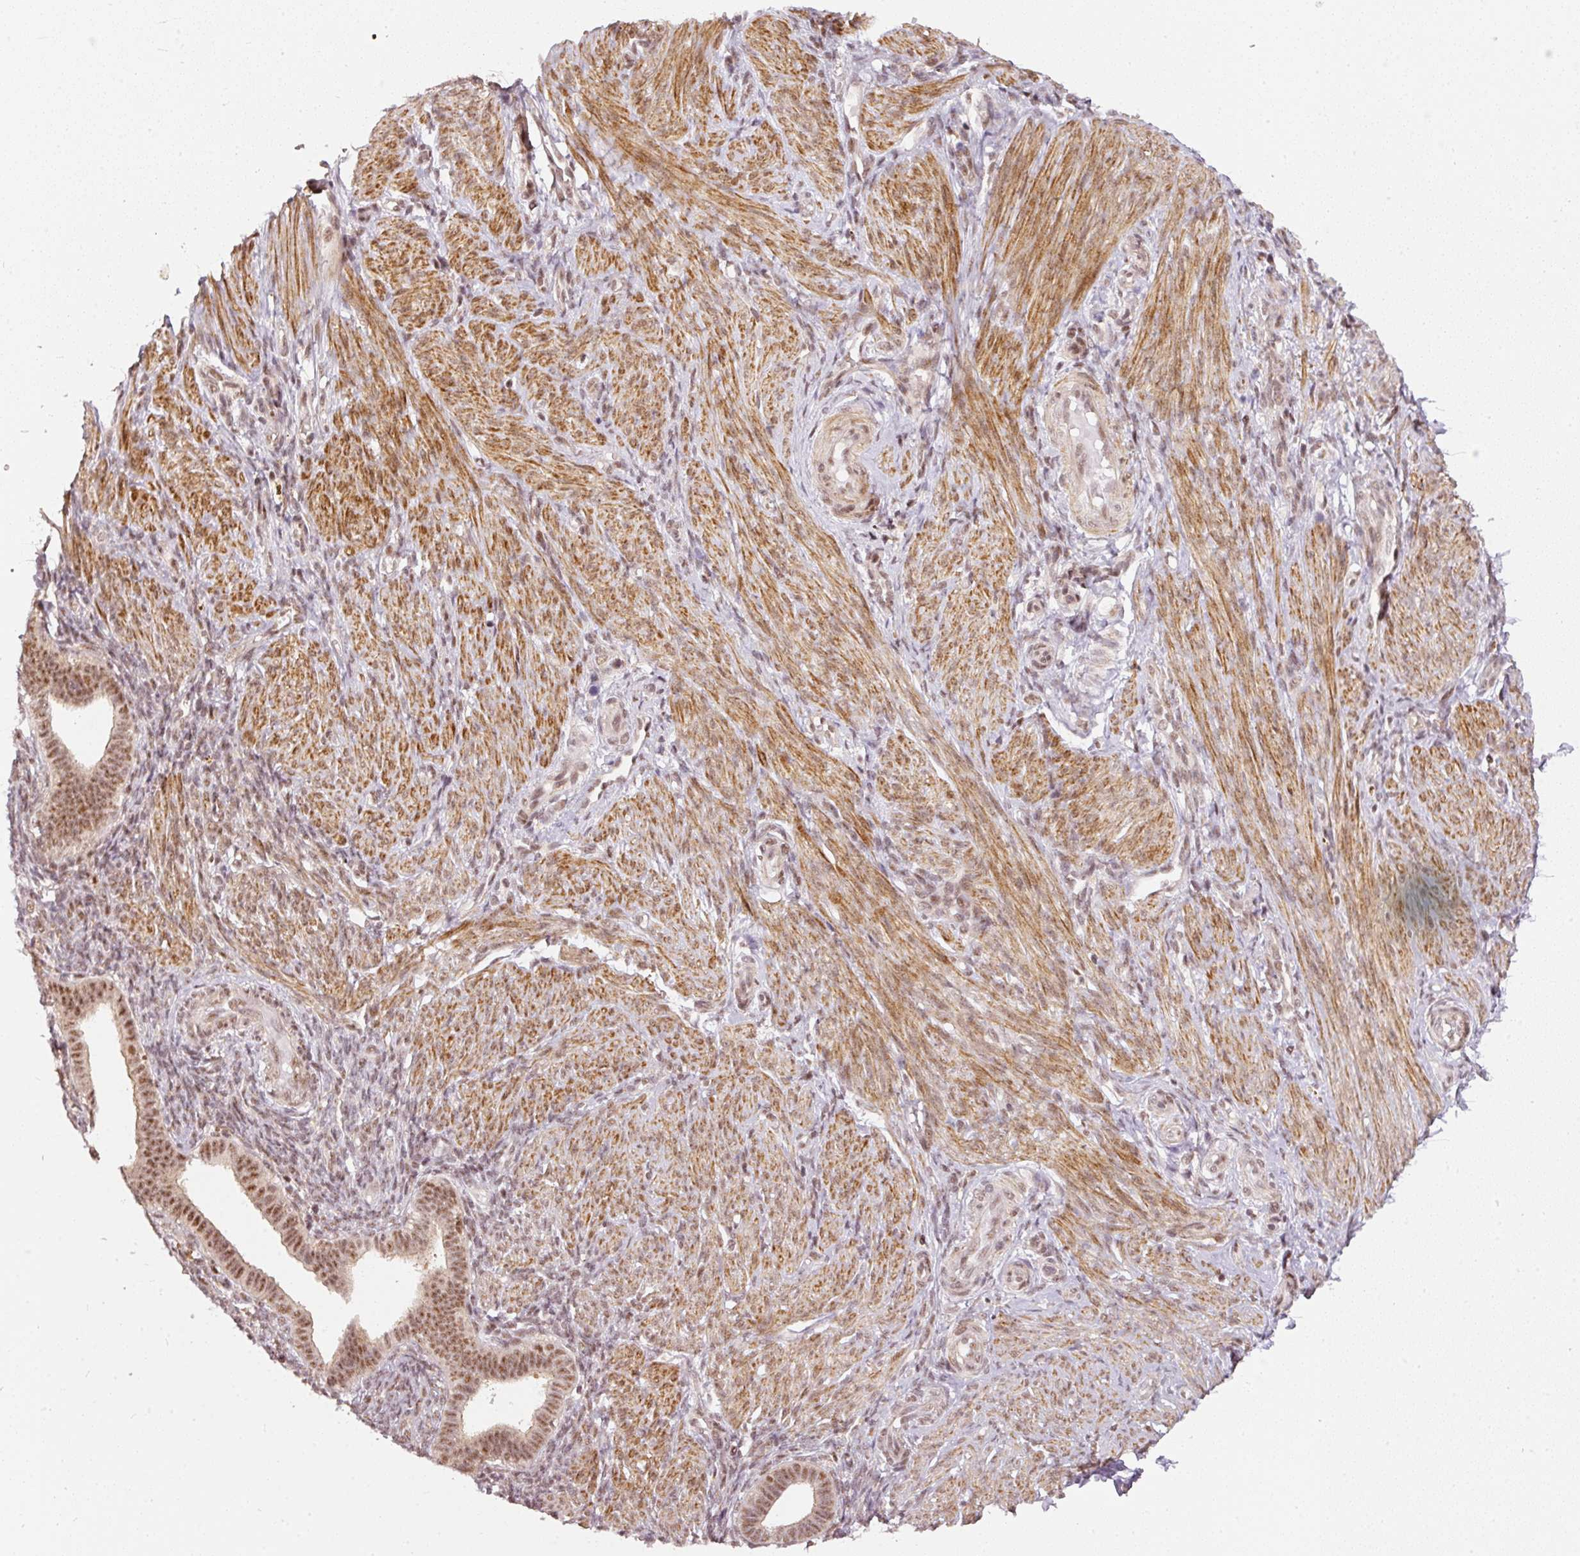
{"staining": {"intensity": "moderate", "quantity": "<25%", "location": "nuclear"}, "tissue": "endometrium", "cell_type": "Cells in endometrial stroma", "image_type": "normal", "snomed": [{"axis": "morphology", "description": "Normal tissue, NOS"}, {"axis": "topography", "description": "Endometrium"}], "caption": "Endometrium stained with DAB immunohistochemistry (IHC) reveals low levels of moderate nuclear expression in about <25% of cells in endometrial stroma.", "gene": "THOC6", "patient": {"sex": "female", "age": 34}}